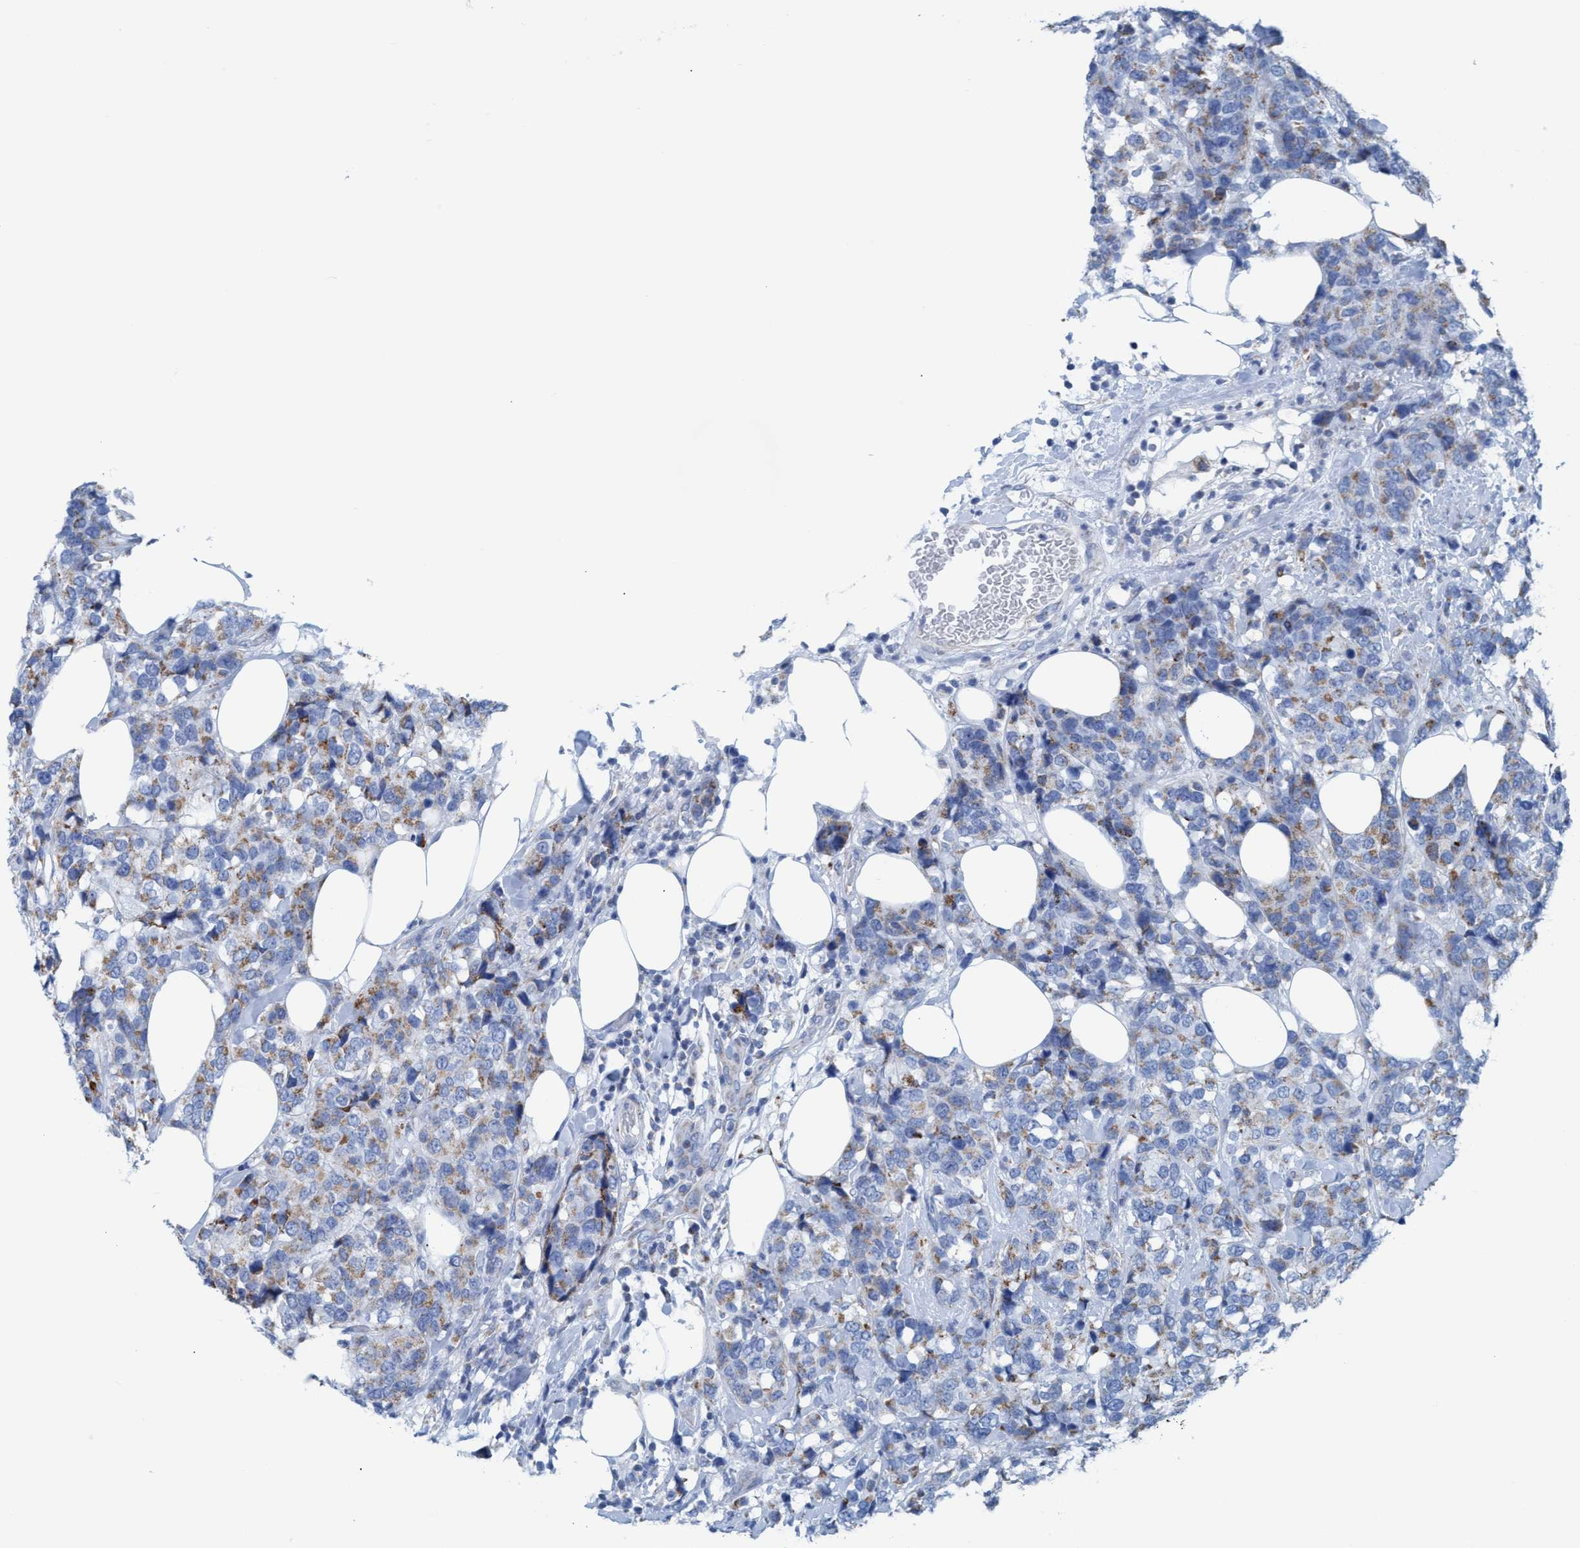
{"staining": {"intensity": "moderate", "quantity": "25%-75%", "location": "cytoplasmic/membranous"}, "tissue": "breast cancer", "cell_type": "Tumor cells", "image_type": "cancer", "snomed": [{"axis": "morphology", "description": "Lobular carcinoma"}, {"axis": "topography", "description": "Breast"}], "caption": "Immunohistochemistry (IHC) micrograph of lobular carcinoma (breast) stained for a protein (brown), which exhibits medium levels of moderate cytoplasmic/membranous staining in about 25%-75% of tumor cells.", "gene": "GGA3", "patient": {"sex": "female", "age": 59}}